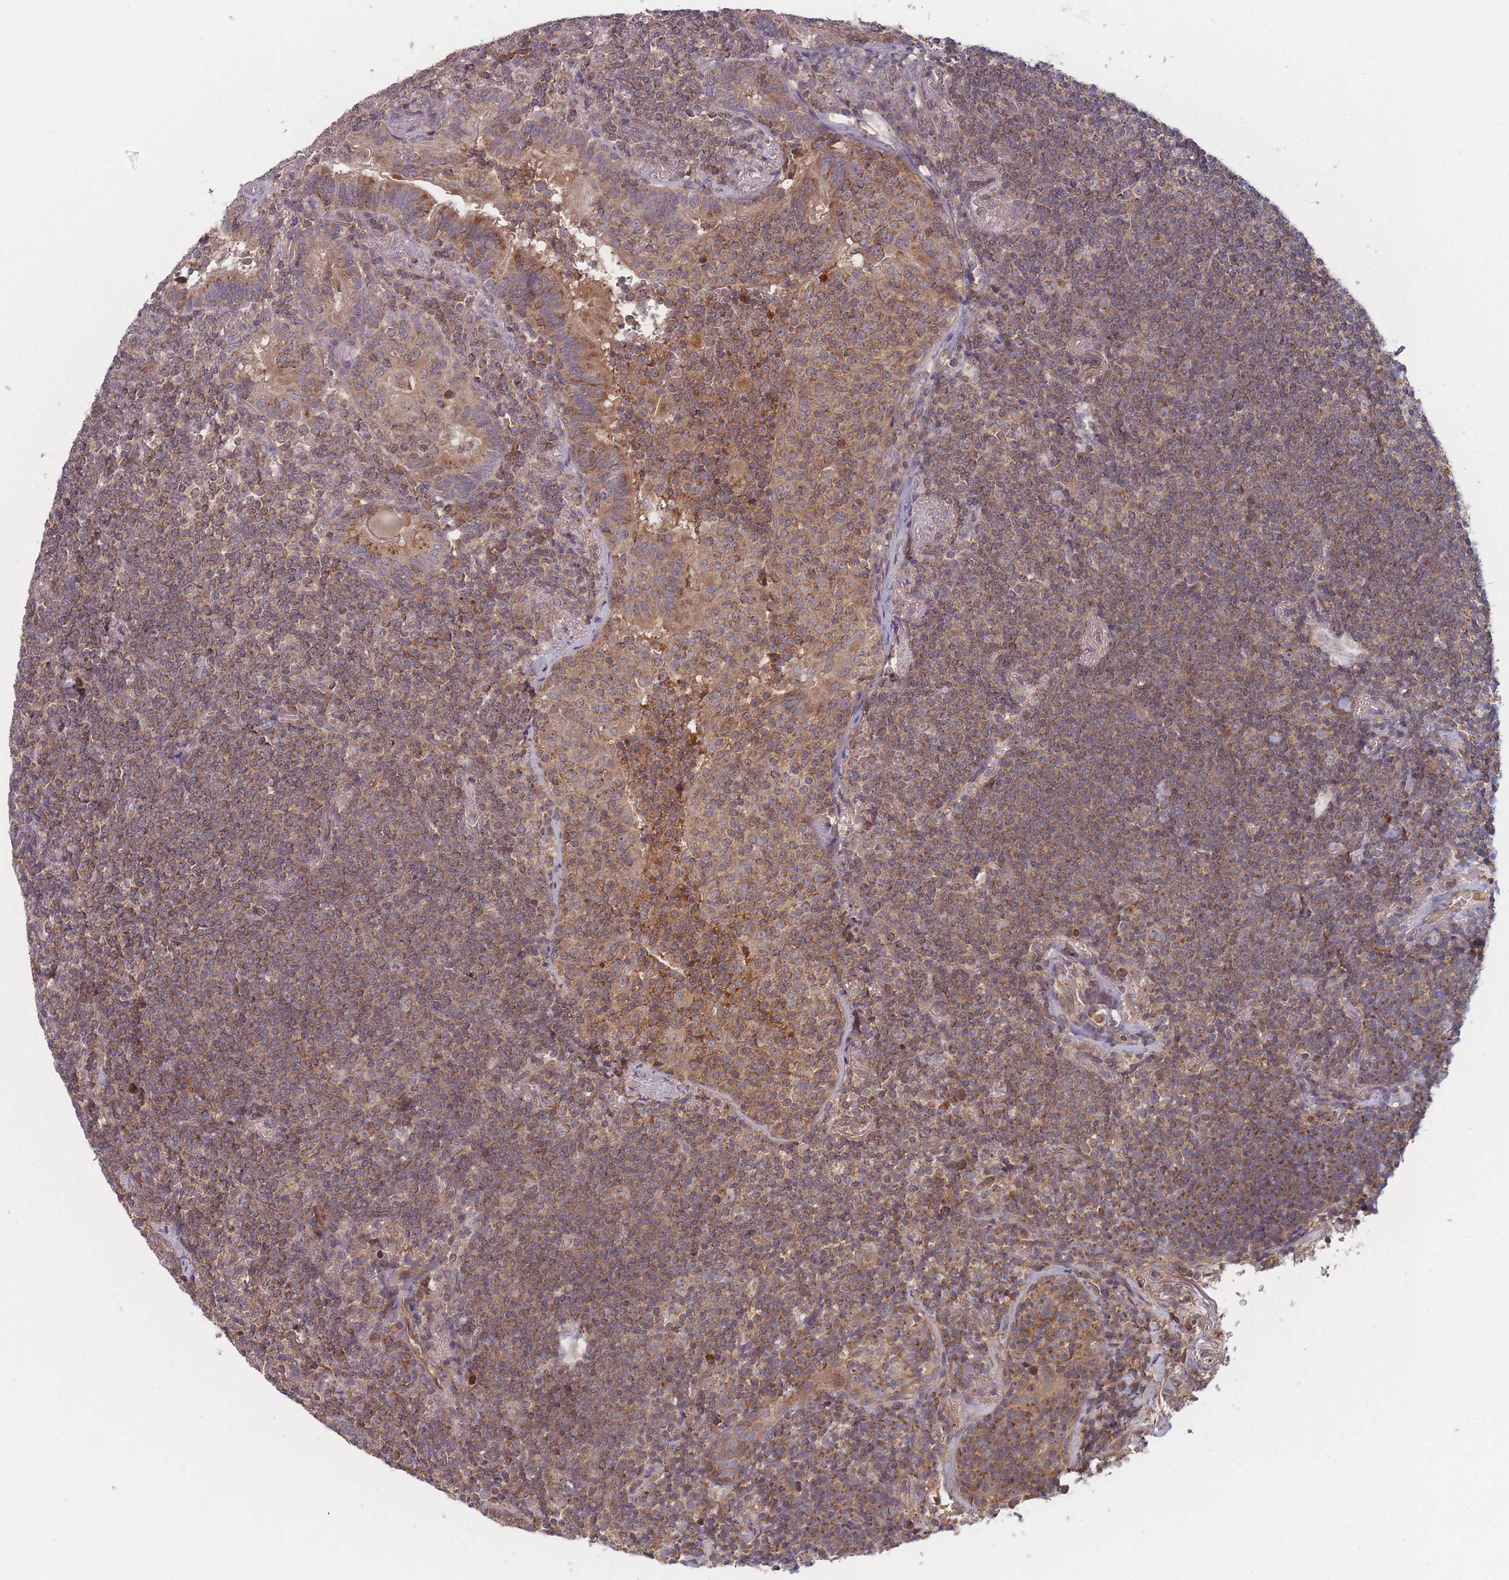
{"staining": {"intensity": "moderate", "quantity": ">75%", "location": "cytoplasmic/membranous"}, "tissue": "lymphoma", "cell_type": "Tumor cells", "image_type": "cancer", "snomed": [{"axis": "morphology", "description": "Malignant lymphoma, non-Hodgkin's type, Low grade"}, {"axis": "topography", "description": "Lung"}], "caption": "IHC staining of lymphoma, which demonstrates medium levels of moderate cytoplasmic/membranous positivity in about >75% of tumor cells indicating moderate cytoplasmic/membranous protein positivity. The staining was performed using DAB (3,3'-diaminobenzidine) (brown) for protein detection and nuclei were counterstained in hematoxylin (blue).", "gene": "ATP5MG", "patient": {"sex": "female", "age": 71}}